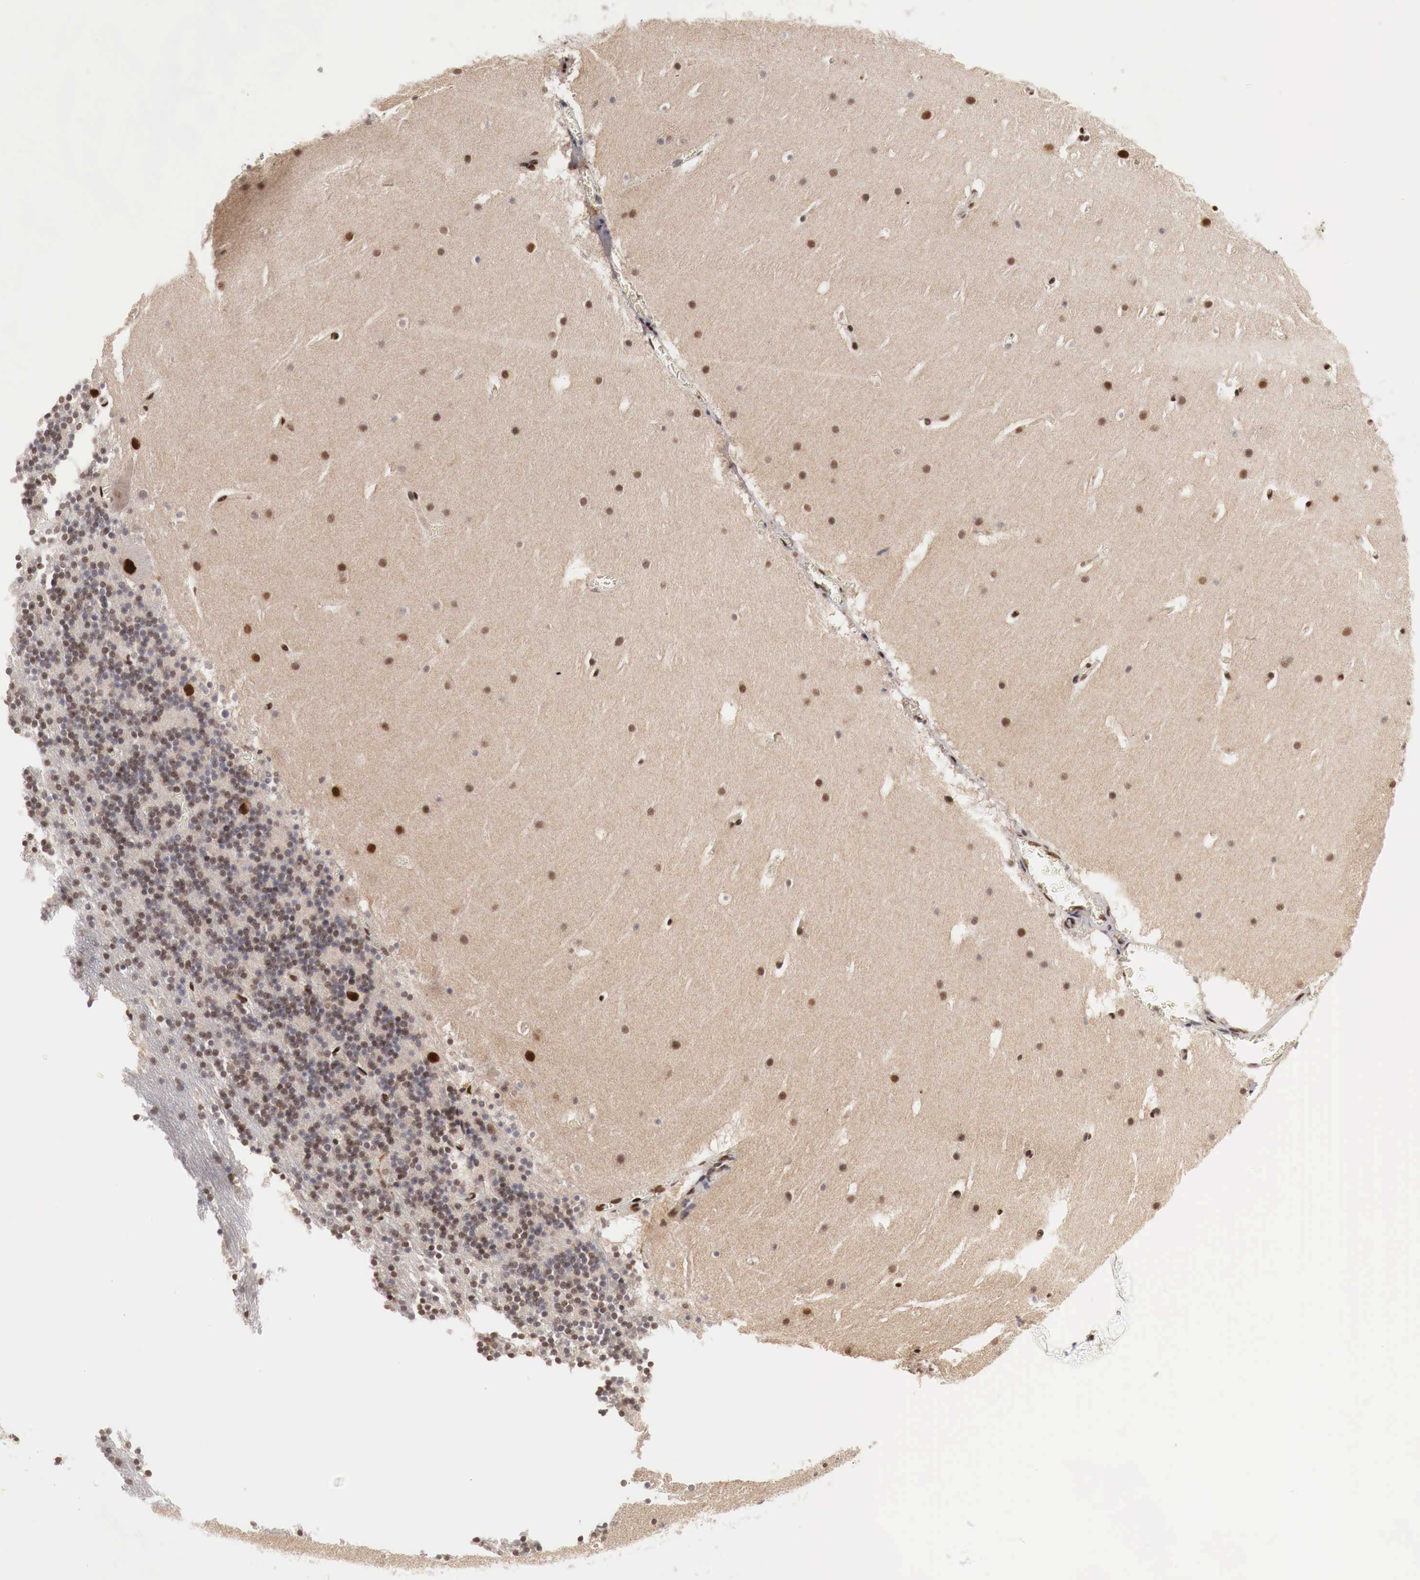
{"staining": {"intensity": "negative", "quantity": "none", "location": "none"}, "tissue": "cerebellum", "cell_type": "Cells in granular layer", "image_type": "normal", "snomed": [{"axis": "morphology", "description": "Normal tissue, NOS"}, {"axis": "topography", "description": "Cerebellum"}], "caption": "The immunohistochemistry (IHC) photomicrograph has no significant staining in cells in granular layer of cerebellum.", "gene": "DACH2", "patient": {"sex": "male", "age": 45}}